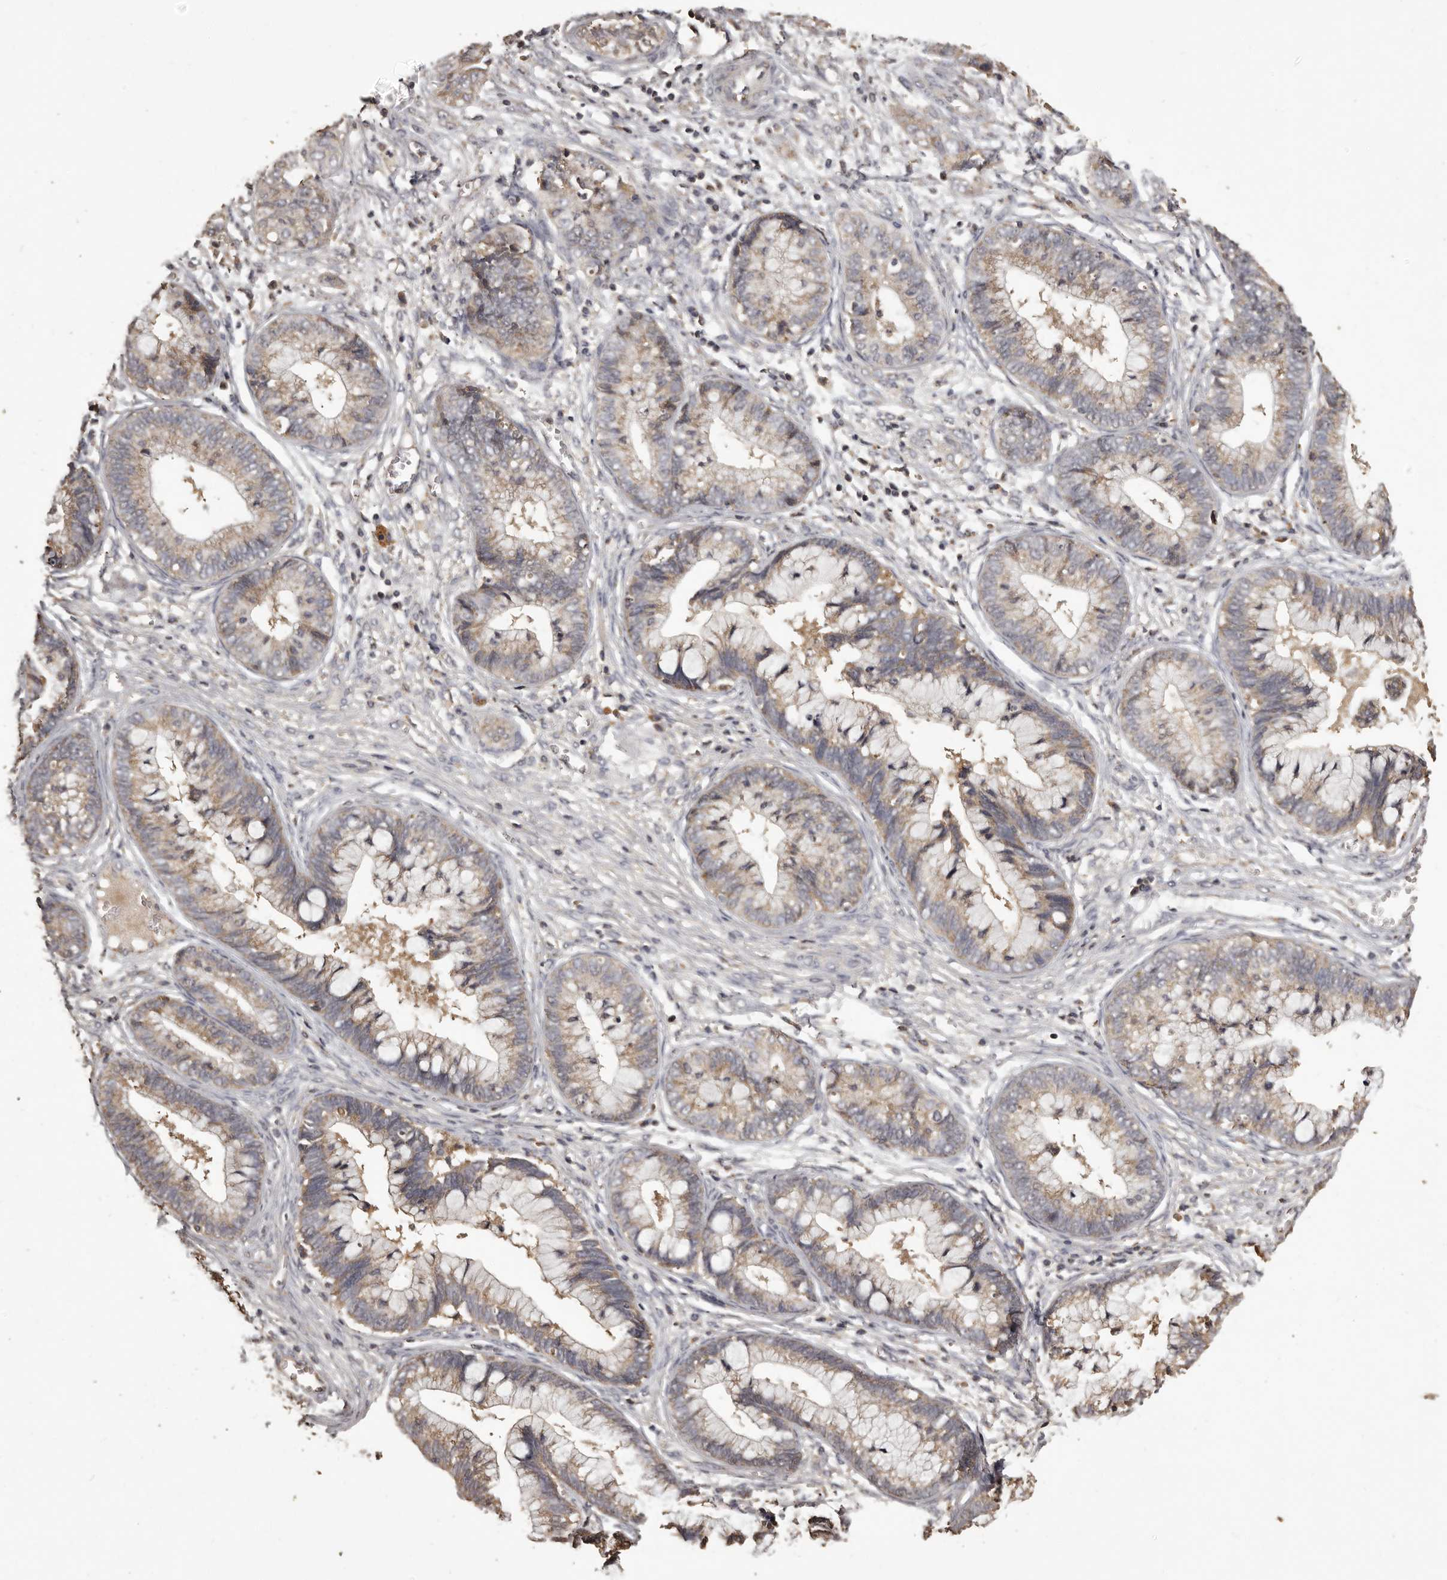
{"staining": {"intensity": "weak", "quantity": "25%-75%", "location": "cytoplasmic/membranous"}, "tissue": "cervical cancer", "cell_type": "Tumor cells", "image_type": "cancer", "snomed": [{"axis": "morphology", "description": "Adenocarcinoma, NOS"}, {"axis": "topography", "description": "Cervix"}], "caption": "Adenocarcinoma (cervical) stained with IHC demonstrates weak cytoplasmic/membranous staining in about 25%-75% of tumor cells.", "gene": "MGAT5", "patient": {"sex": "female", "age": 44}}